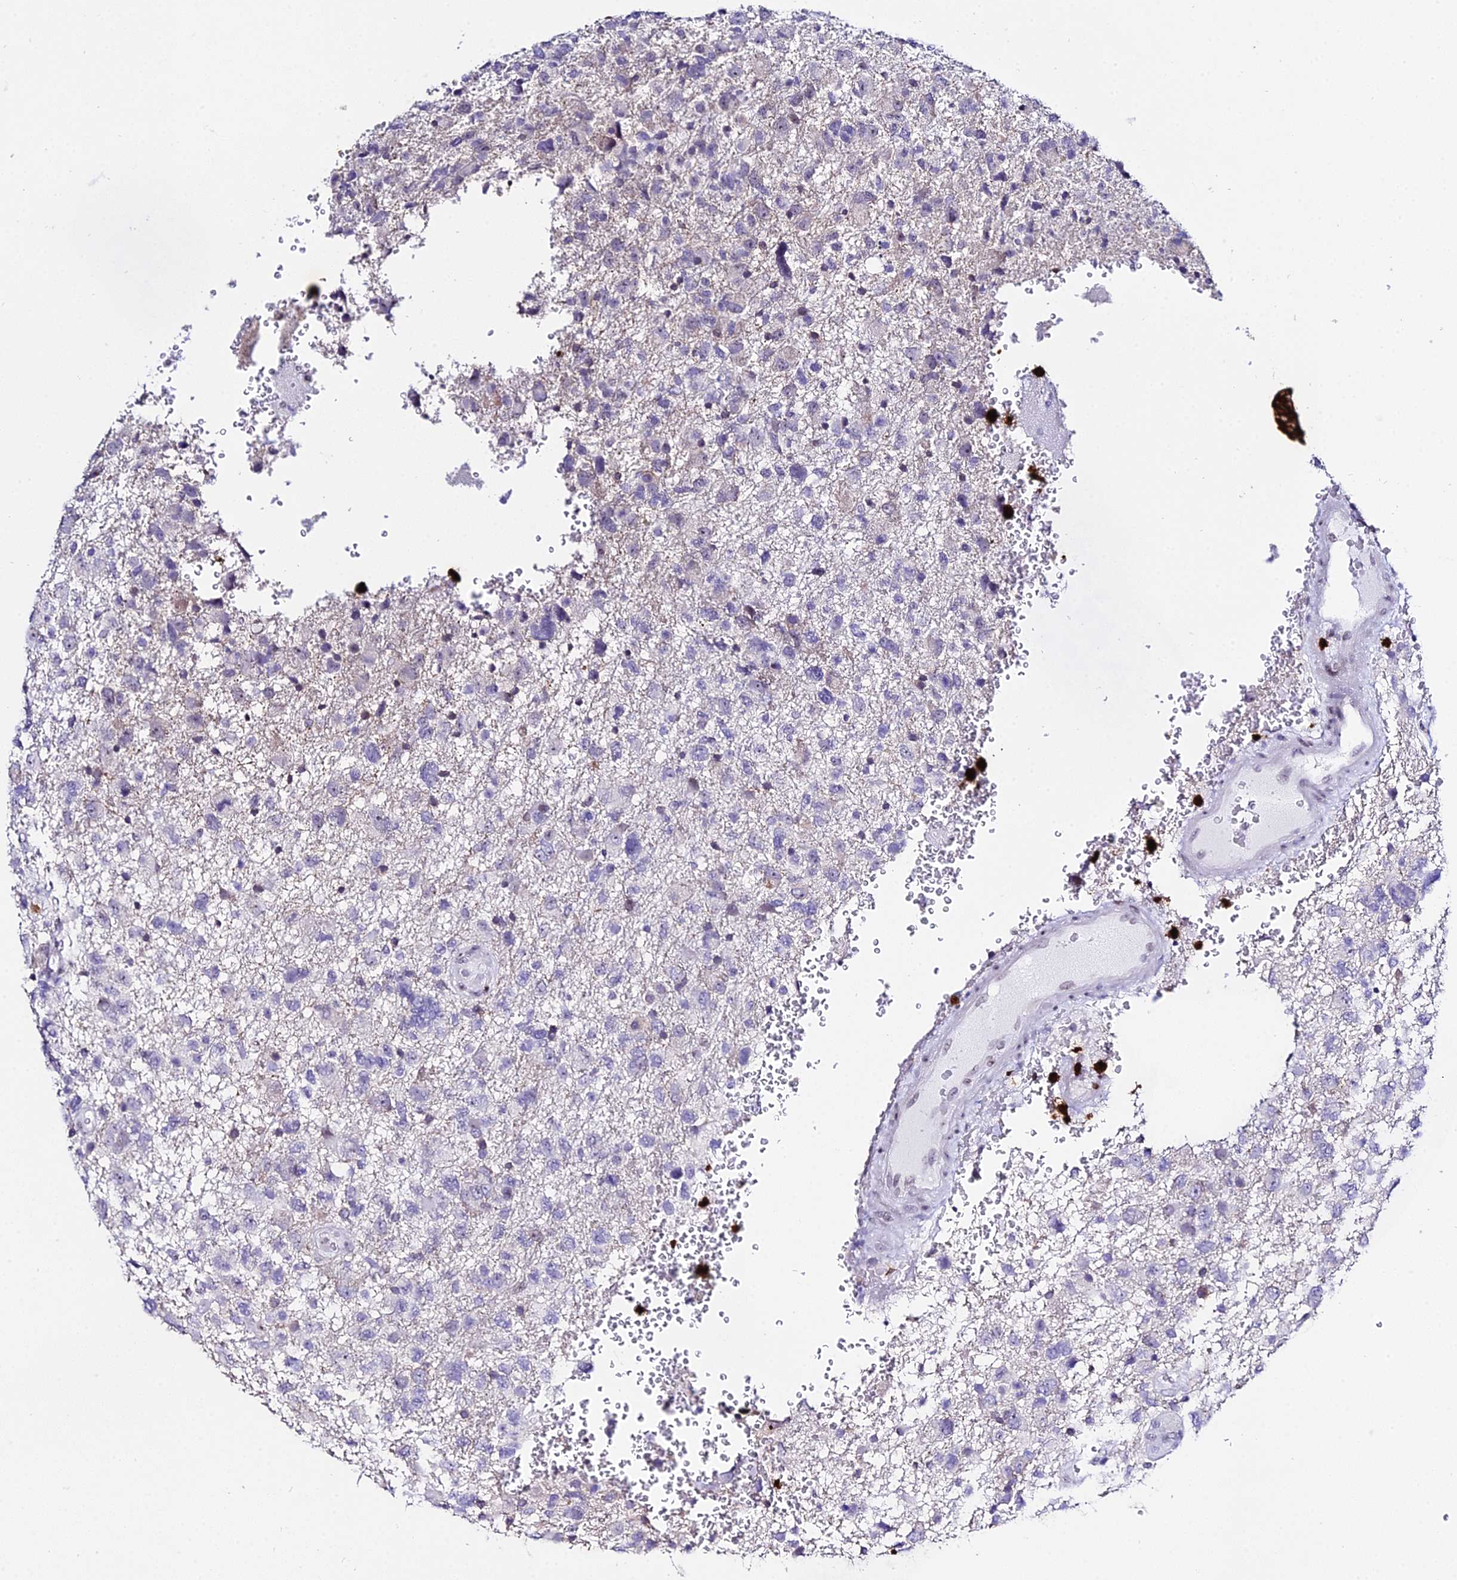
{"staining": {"intensity": "negative", "quantity": "none", "location": "none"}, "tissue": "glioma", "cell_type": "Tumor cells", "image_type": "cancer", "snomed": [{"axis": "morphology", "description": "Glioma, malignant, High grade"}, {"axis": "topography", "description": "Brain"}], "caption": "Immunohistochemical staining of malignant glioma (high-grade) reveals no significant positivity in tumor cells.", "gene": "MCM10", "patient": {"sex": "male", "age": 61}}